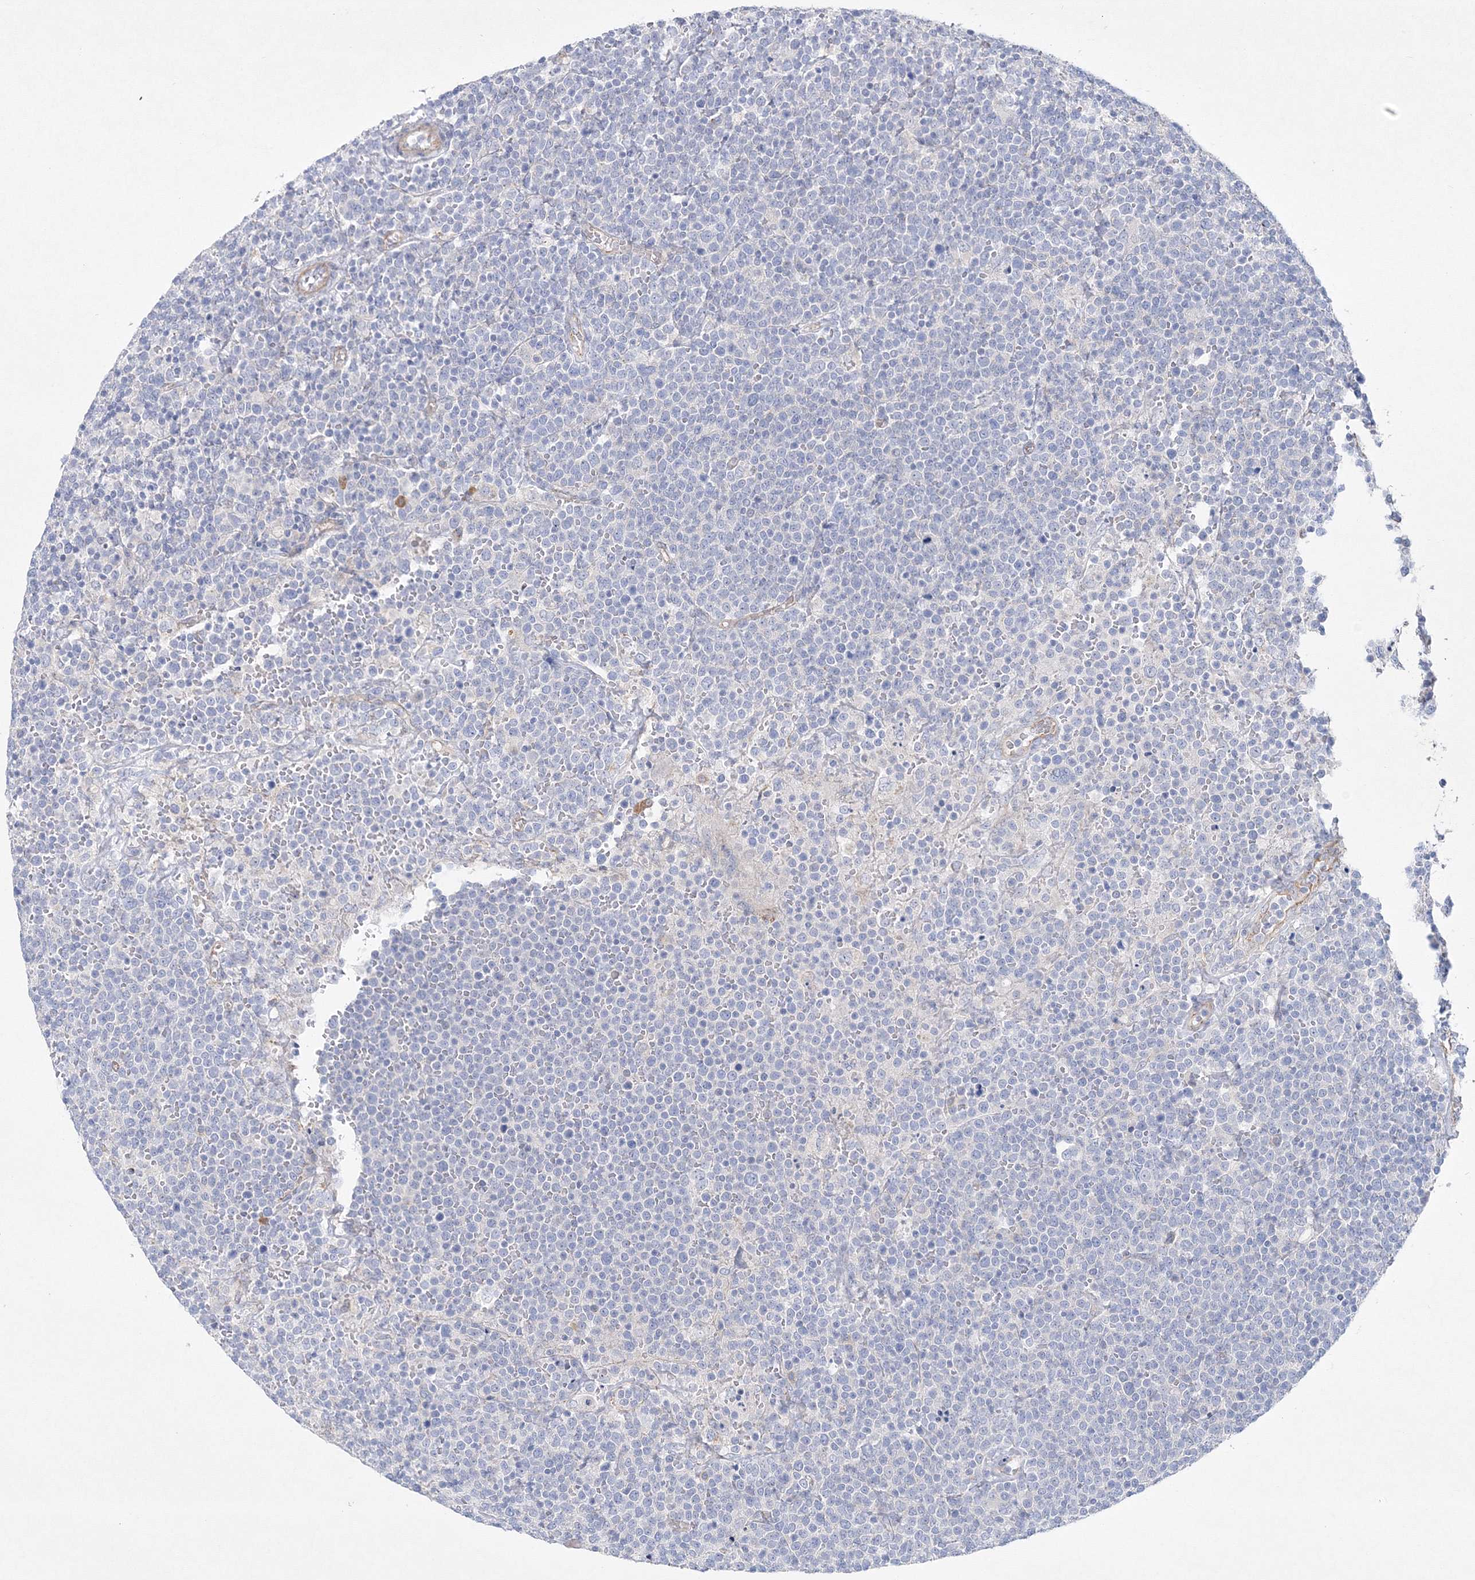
{"staining": {"intensity": "negative", "quantity": "none", "location": "none"}, "tissue": "lymphoma", "cell_type": "Tumor cells", "image_type": "cancer", "snomed": [{"axis": "morphology", "description": "Malignant lymphoma, non-Hodgkin's type, High grade"}, {"axis": "topography", "description": "Lymph node"}], "caption": "DAB (3,3'-diaminobenzidine) immunohistochemical staining of lymphoma shows no significant expression in tumor cells. (Brightfield microscopy of DAB (3,3'-diaminobenzidine) immunohistochemistry (IHC) at high magnification).", "gene": "NAA40", "patient": {"sex": "male", "age": 61}}